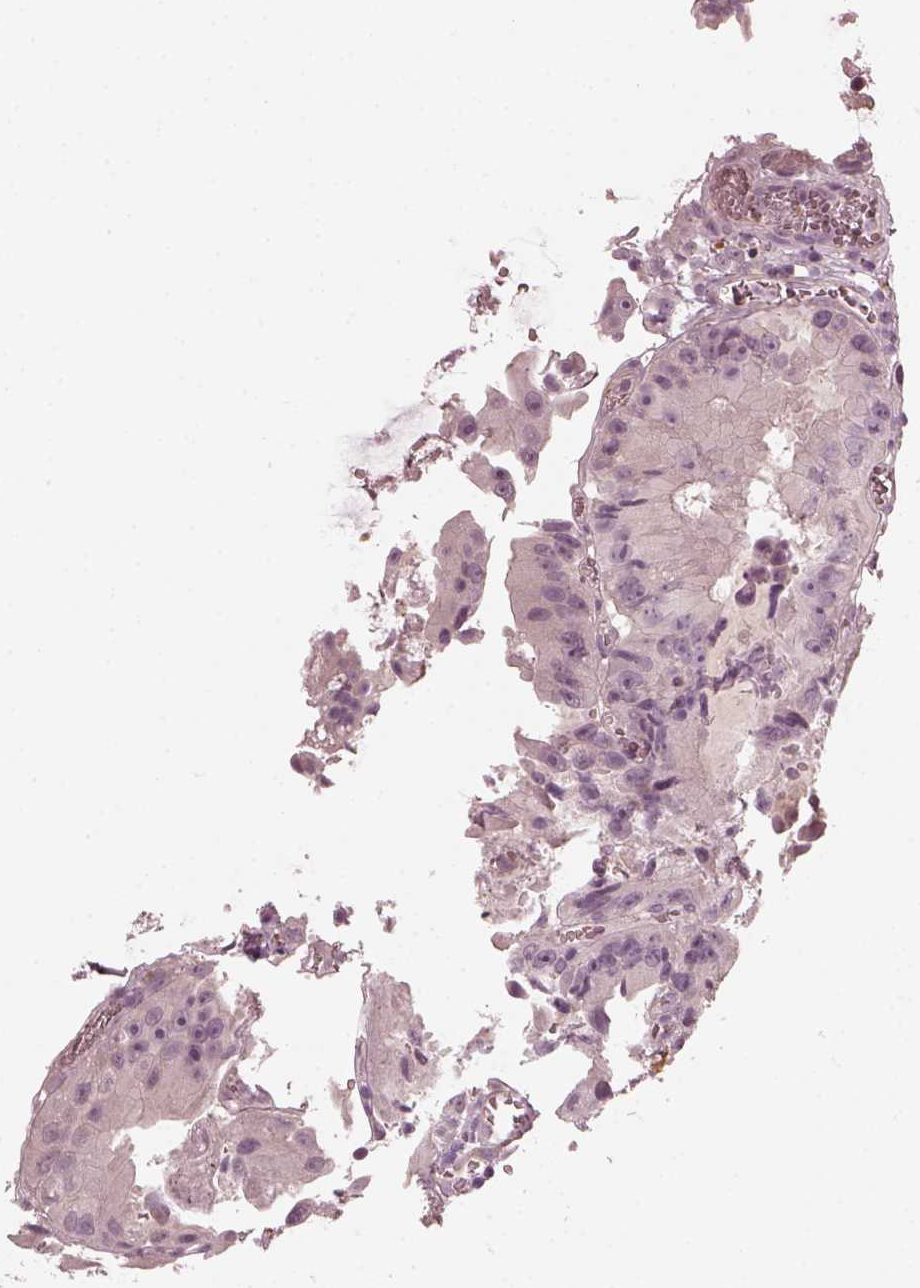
{"staining": {"intensity": "negative", "quantity": "none", "location": "none"}, "tissue": "colorectal cancer", "cell_type": "Tumor cells", "image_type": "cancer", "snomed": [{"axis": "morphology", "description": "Adenocarcinoma, NOS"}, {"axis": "topography", "description": "Colon"}], "caption": "A histopathology image of colorectal cancer stained for a protein exhibits no brown staining in tumor cells. (Immunohistochemistry, brightfield microscopy, high magnification).", "gene": "CHIT1", "patient": {"sex": "female", "age": 86}}